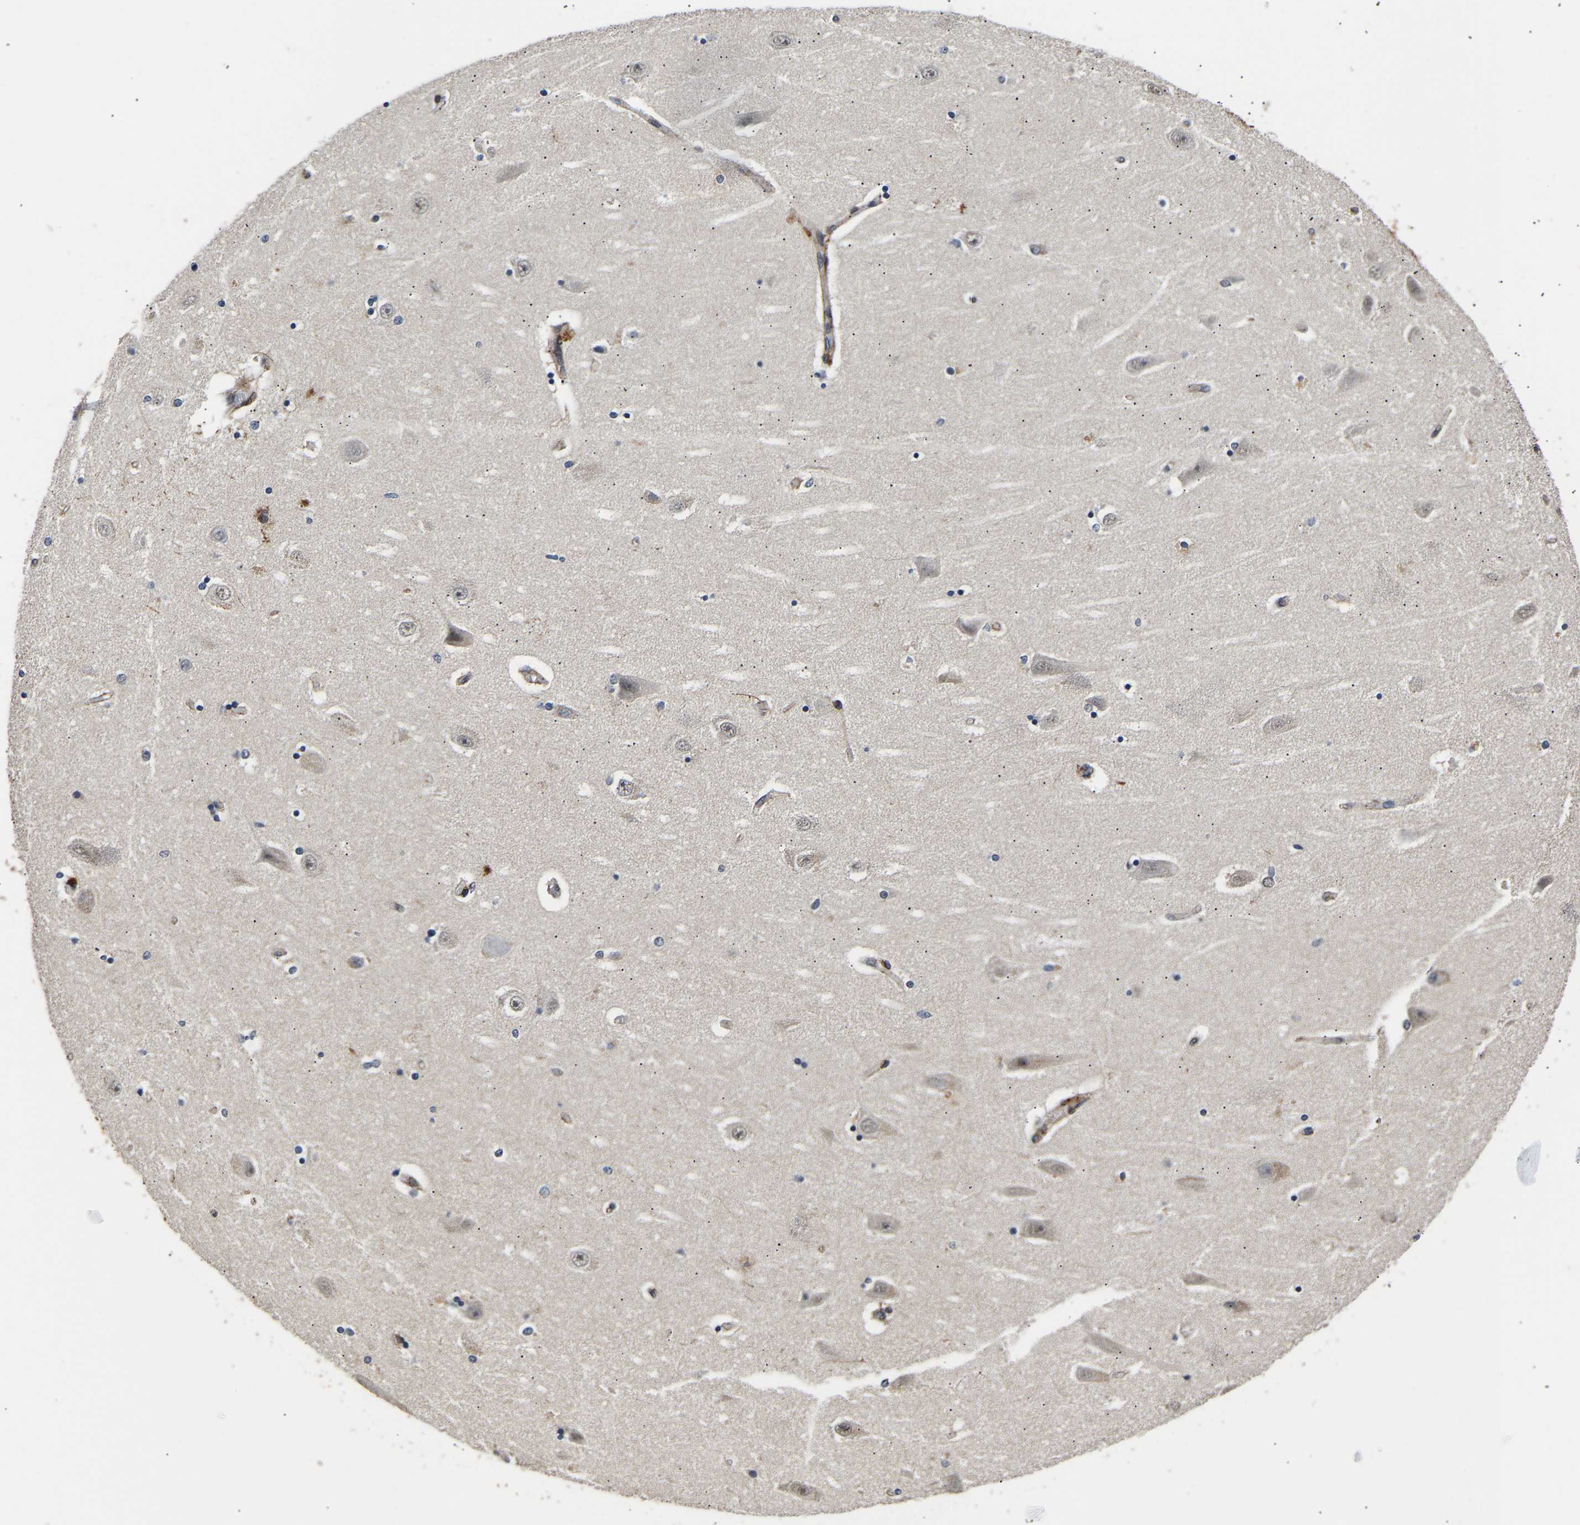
{"staining": {"intensity": "negative", "quantity": "none", "location": "none"}, "tissue": "hippocampus", "cell_type": "Glial cells", "image_type": "normal", "snomed": [{"axis": "morphology", "description": "Normal tissue, NOS"}, {"axis": "topography", "description": "Hippocampus"}], "caption": "Hippocampus was stained to show a protein in brown. There is no significant expression in glial cells.", "gene": "METTL16", "patient": {"sex": "female", "age": 54}}